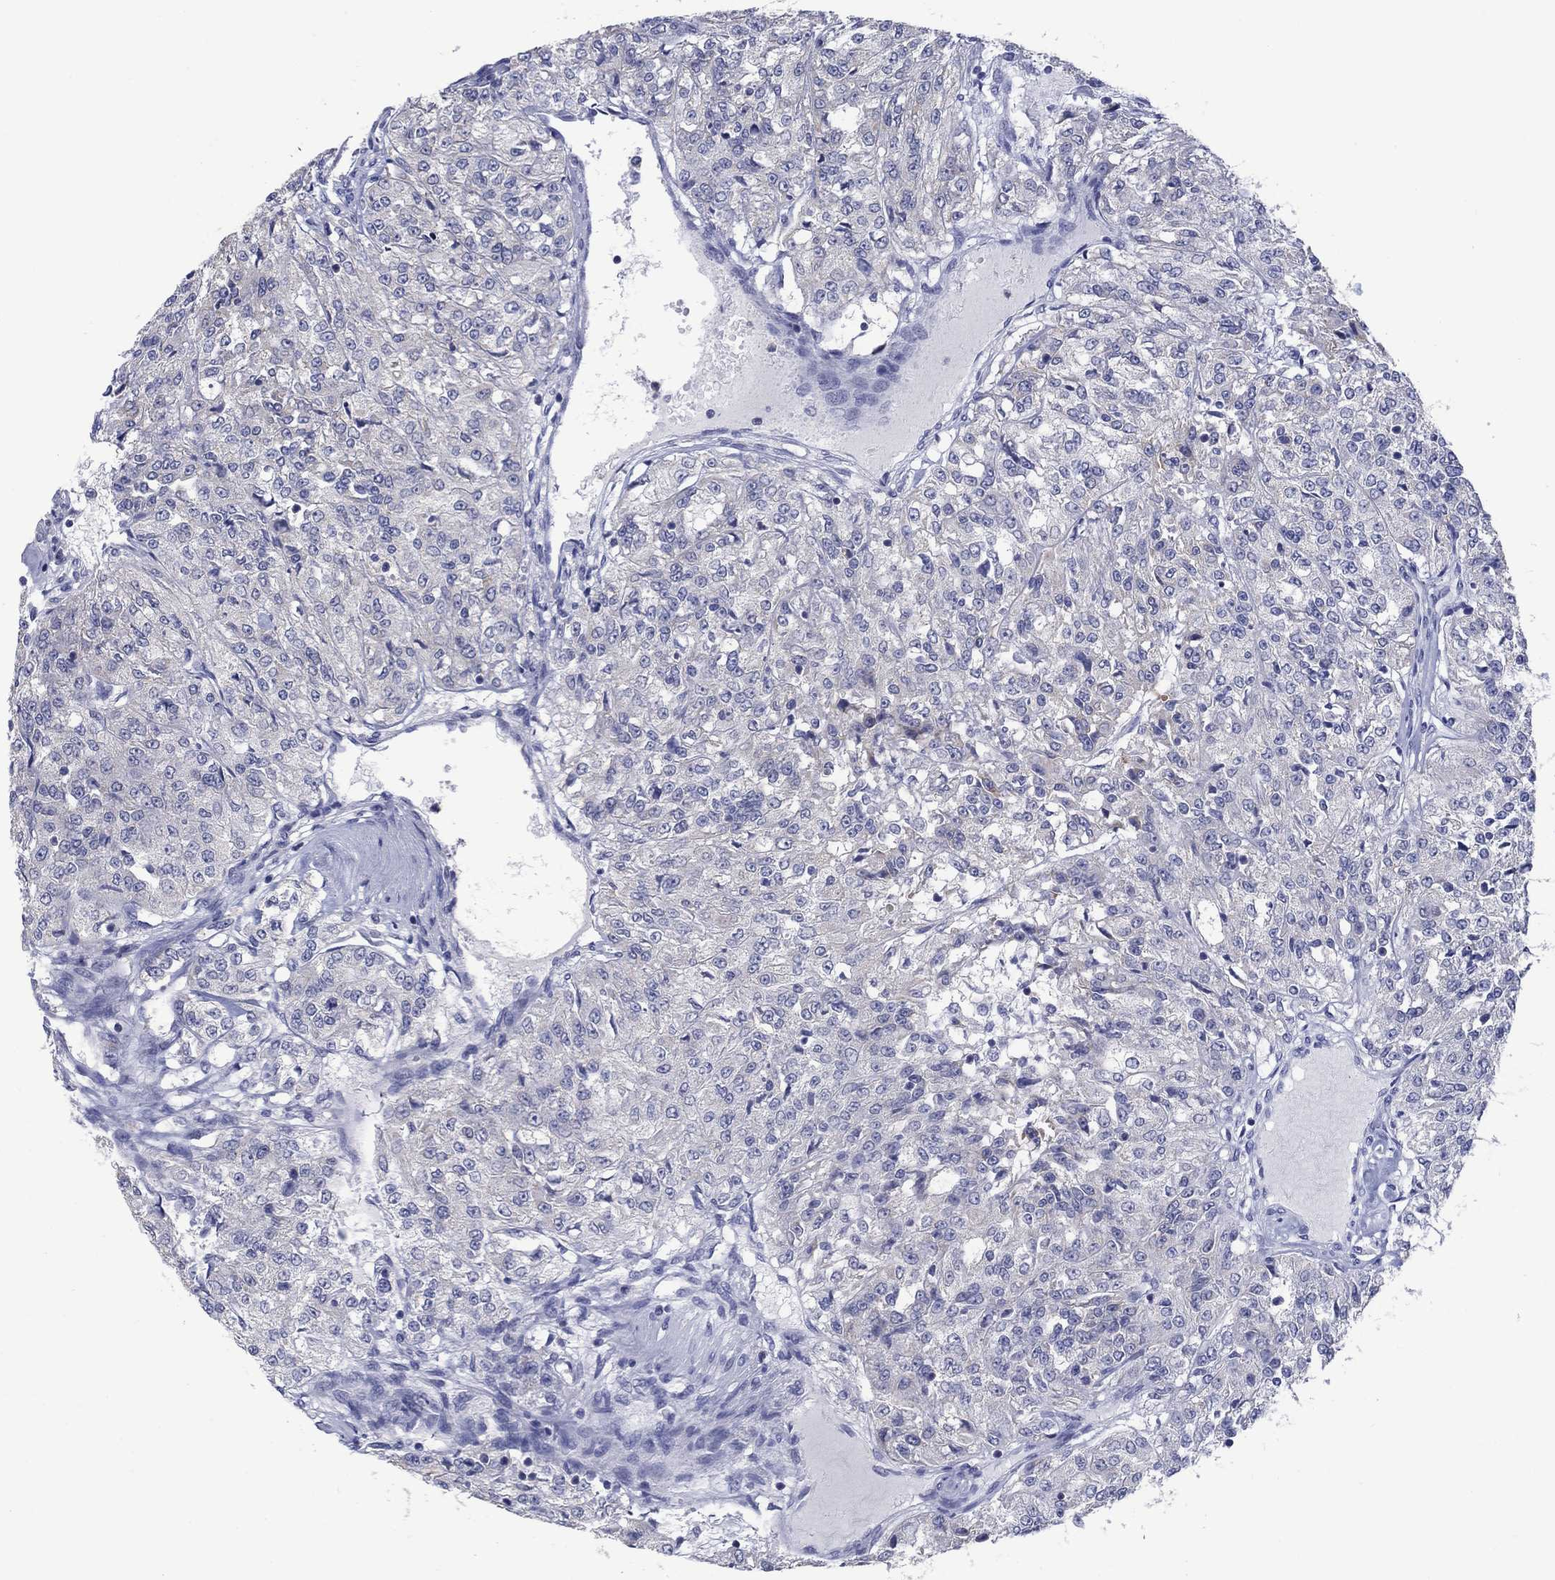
{"staining": {"intensity": "negative", "quantity": "none", "location": "none"}, "tissue": "renal cancer", "cell_type": "Tumor cells", "image_type": "cancer", "snomed": [{"axis": "morphology", "description": "Adenocarcinoma, NOS"}, {"axis": "topography", "description": "Kidney"}], "caption": "IHC photomicrograph of neoplastic tissue: renal cancer (adenocarcinoma) stained with DAB (3,3'-diaminobenzidine) shows no significant protein expression in tumor cells.", "gene": "FER1L6", "patient": {"sex": "female", "age": 63}}